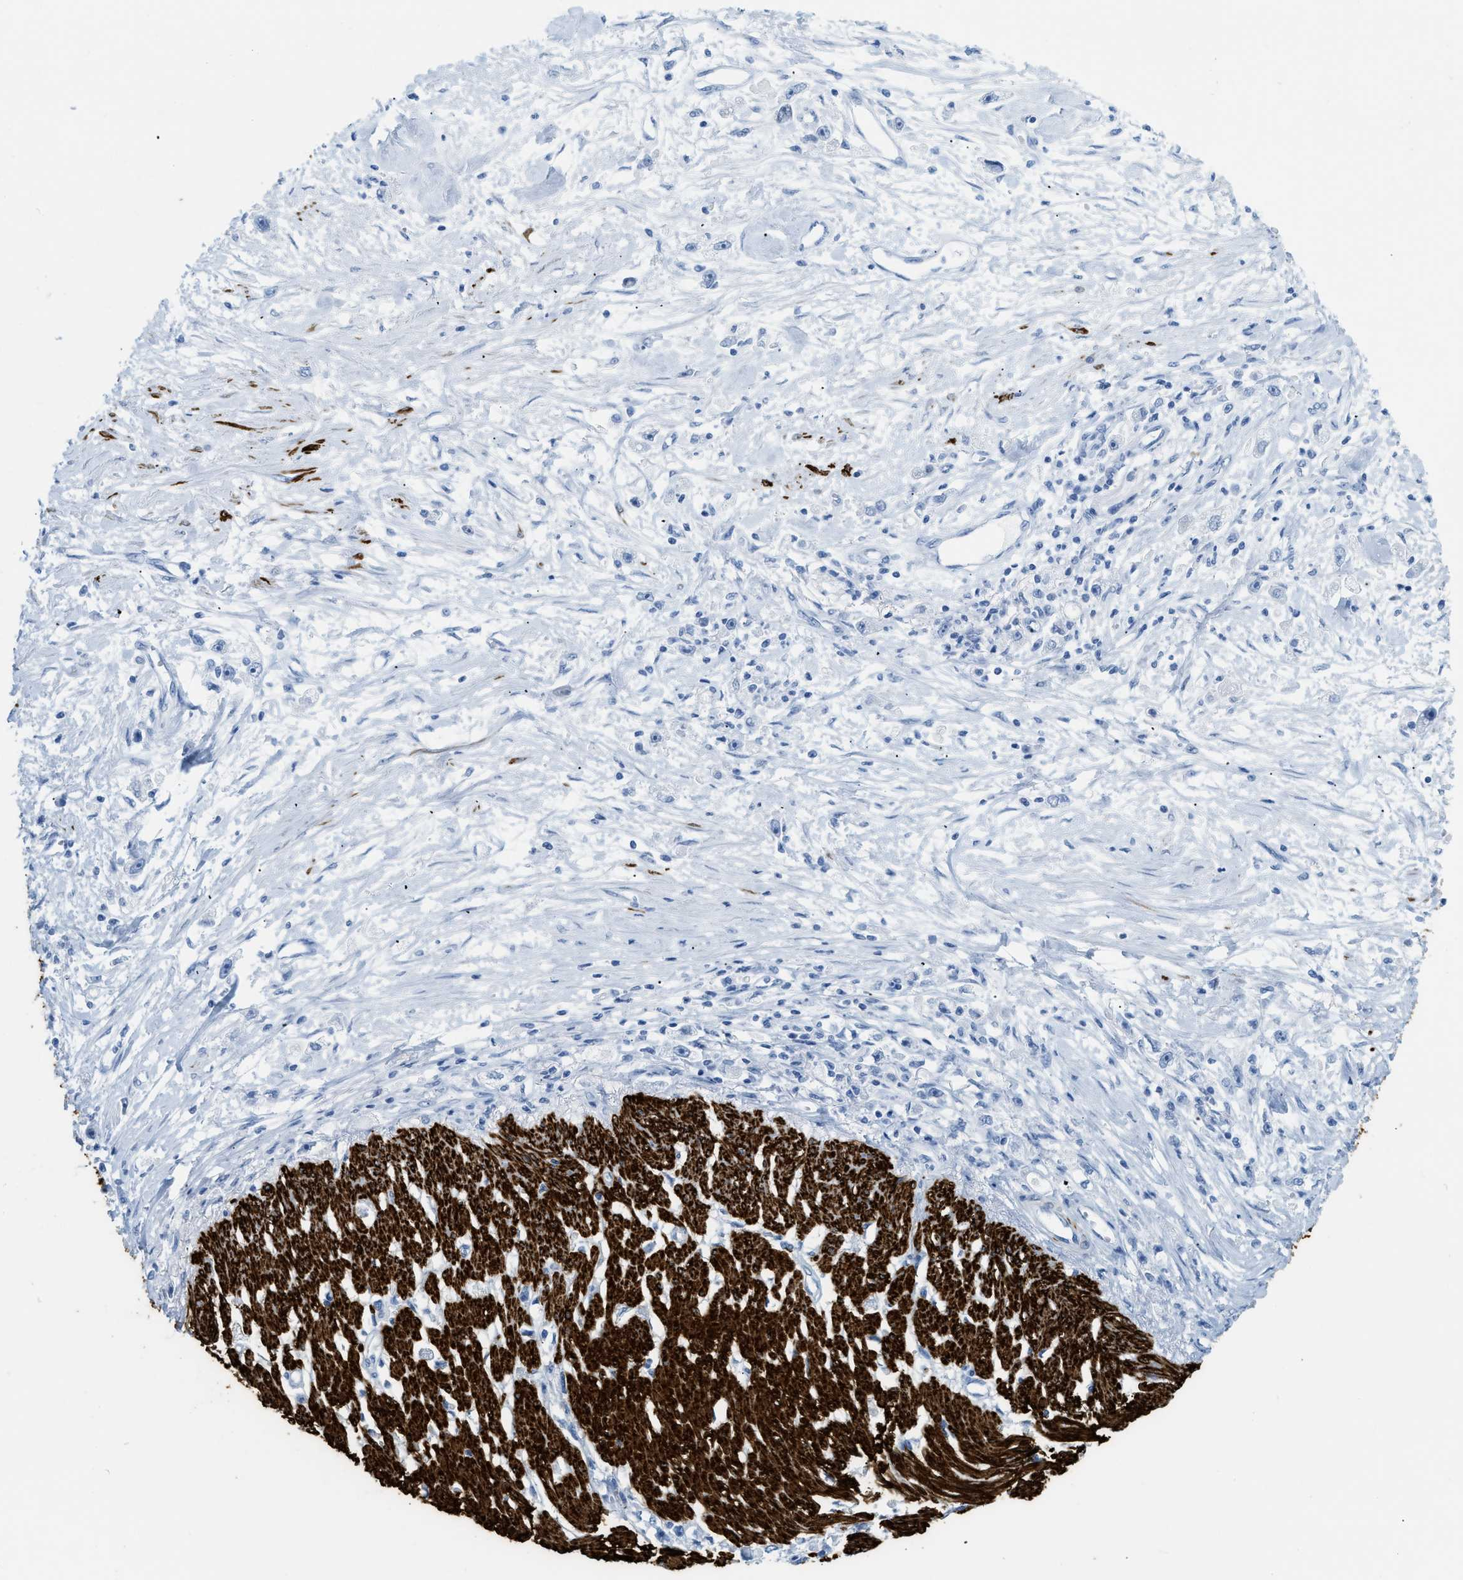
{"staining": {"intensity": "negative", "quantity": "none", "location": "none"}, "tissue": "stomach cancer", "cell_type": "Tumor cells", "image_type": "cancer", "snomed": [{"axis": "morphology", "description": "Adenocarcinoma, NOS"}, {"axis": "topography", "description": "Stomach"}], "caption": "Micrograph shows no protein expression in tumor cells of adenocarcinoma (stomach) tissue.", "gene": "DES", "patient": {"sex": "female", "age": 59}}